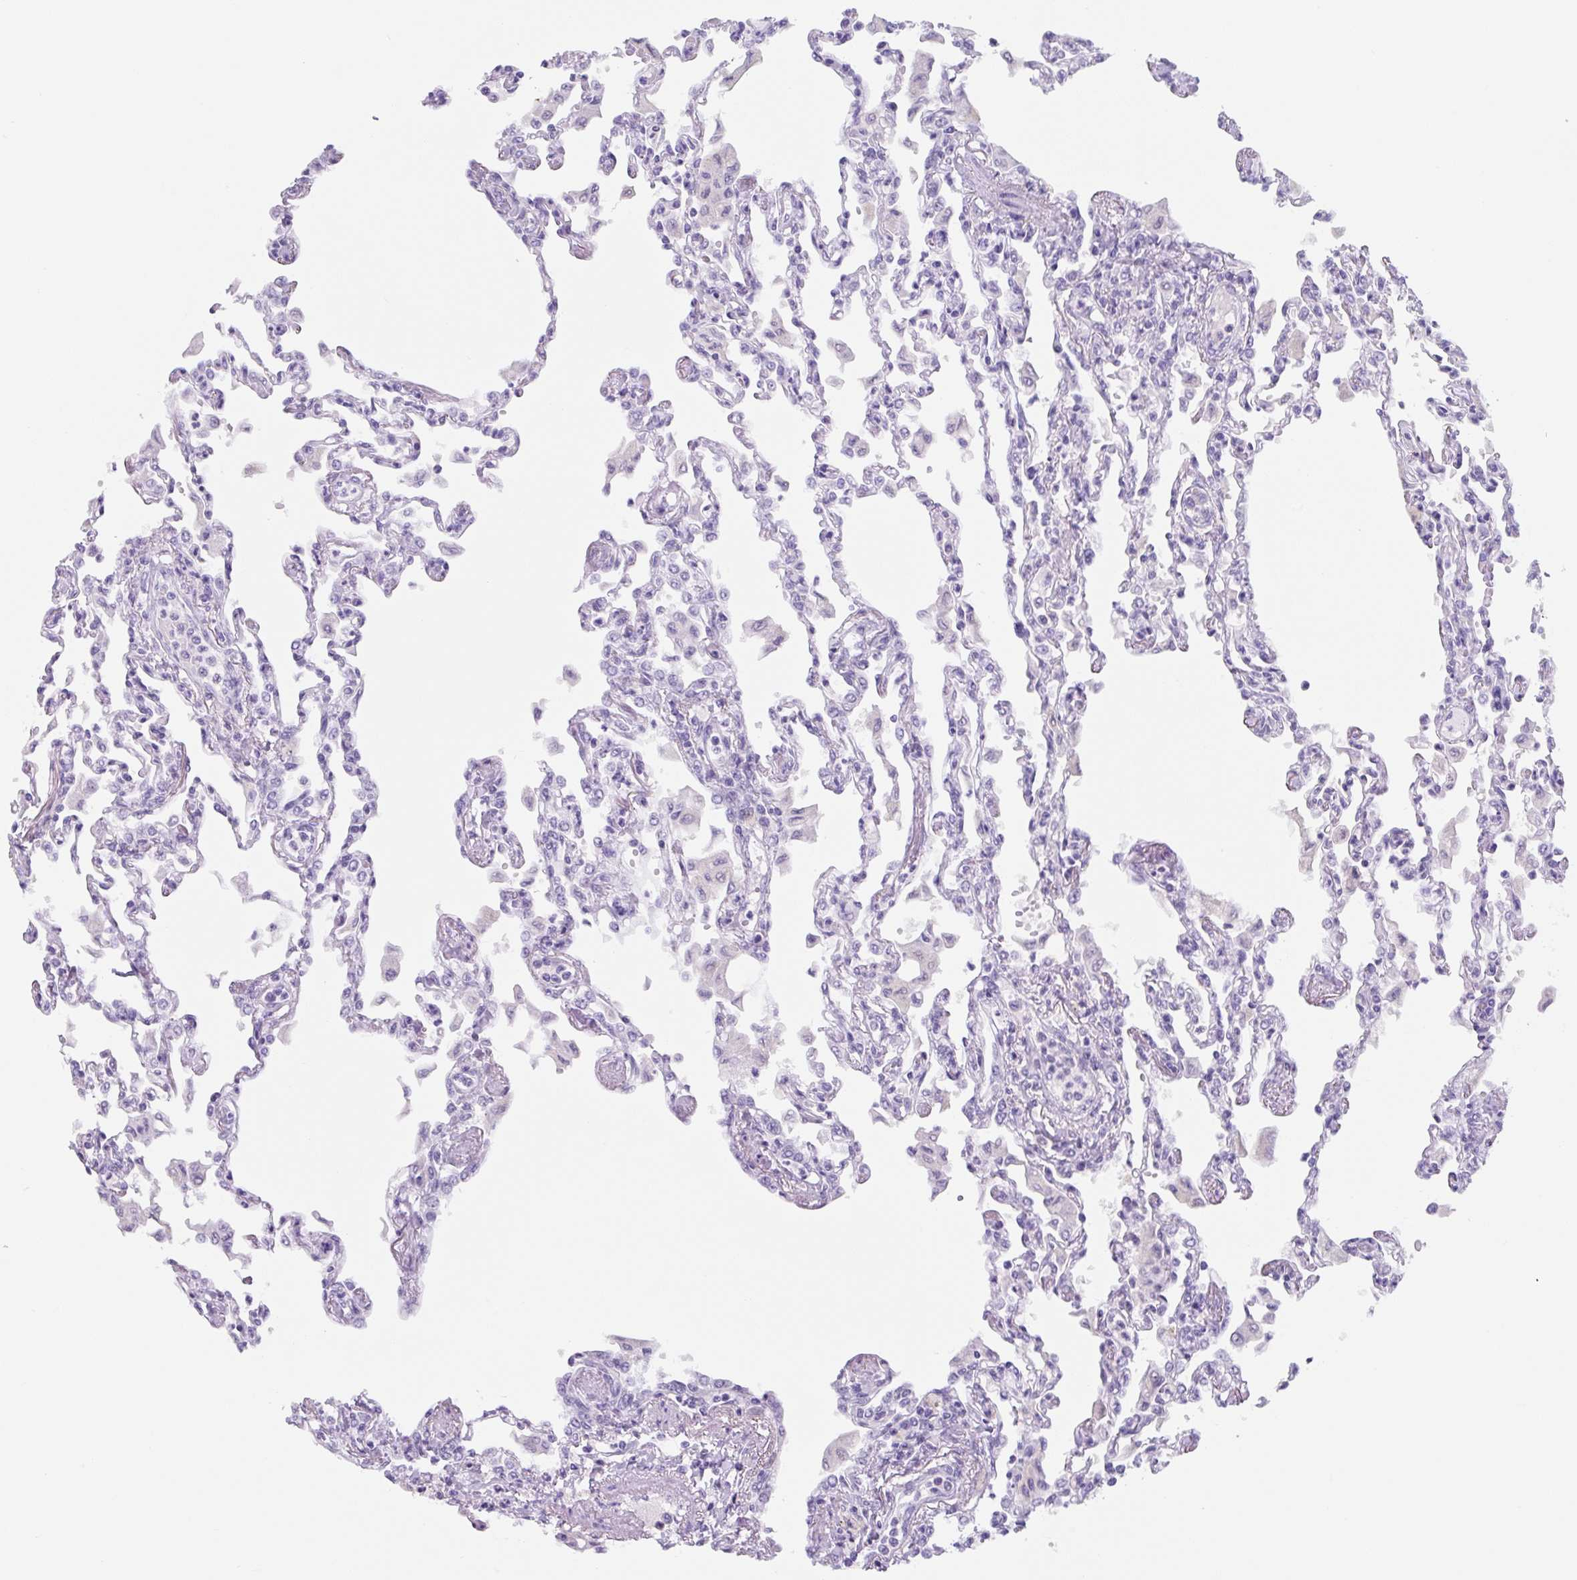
{"staining": {"intensity": "negative", "quantity": "none", "location": "none"}, "tissue": "lung", "cell_type": "Alveolar cells", "image_type": "normal", "snomed": [{"axis": "morphology", "description": "Normal tissue, NOS"}, {"axis": "topography", "description": "Bronchus"}, {"axis": "topography", "description": "Lung"}], "caption": "Immunohistochemical staining of benign human lung demonstrates no significant positivity in alveolar cells.", "gene": "TNFRSF8", "patient": {"sex": "female", "age": 49}}